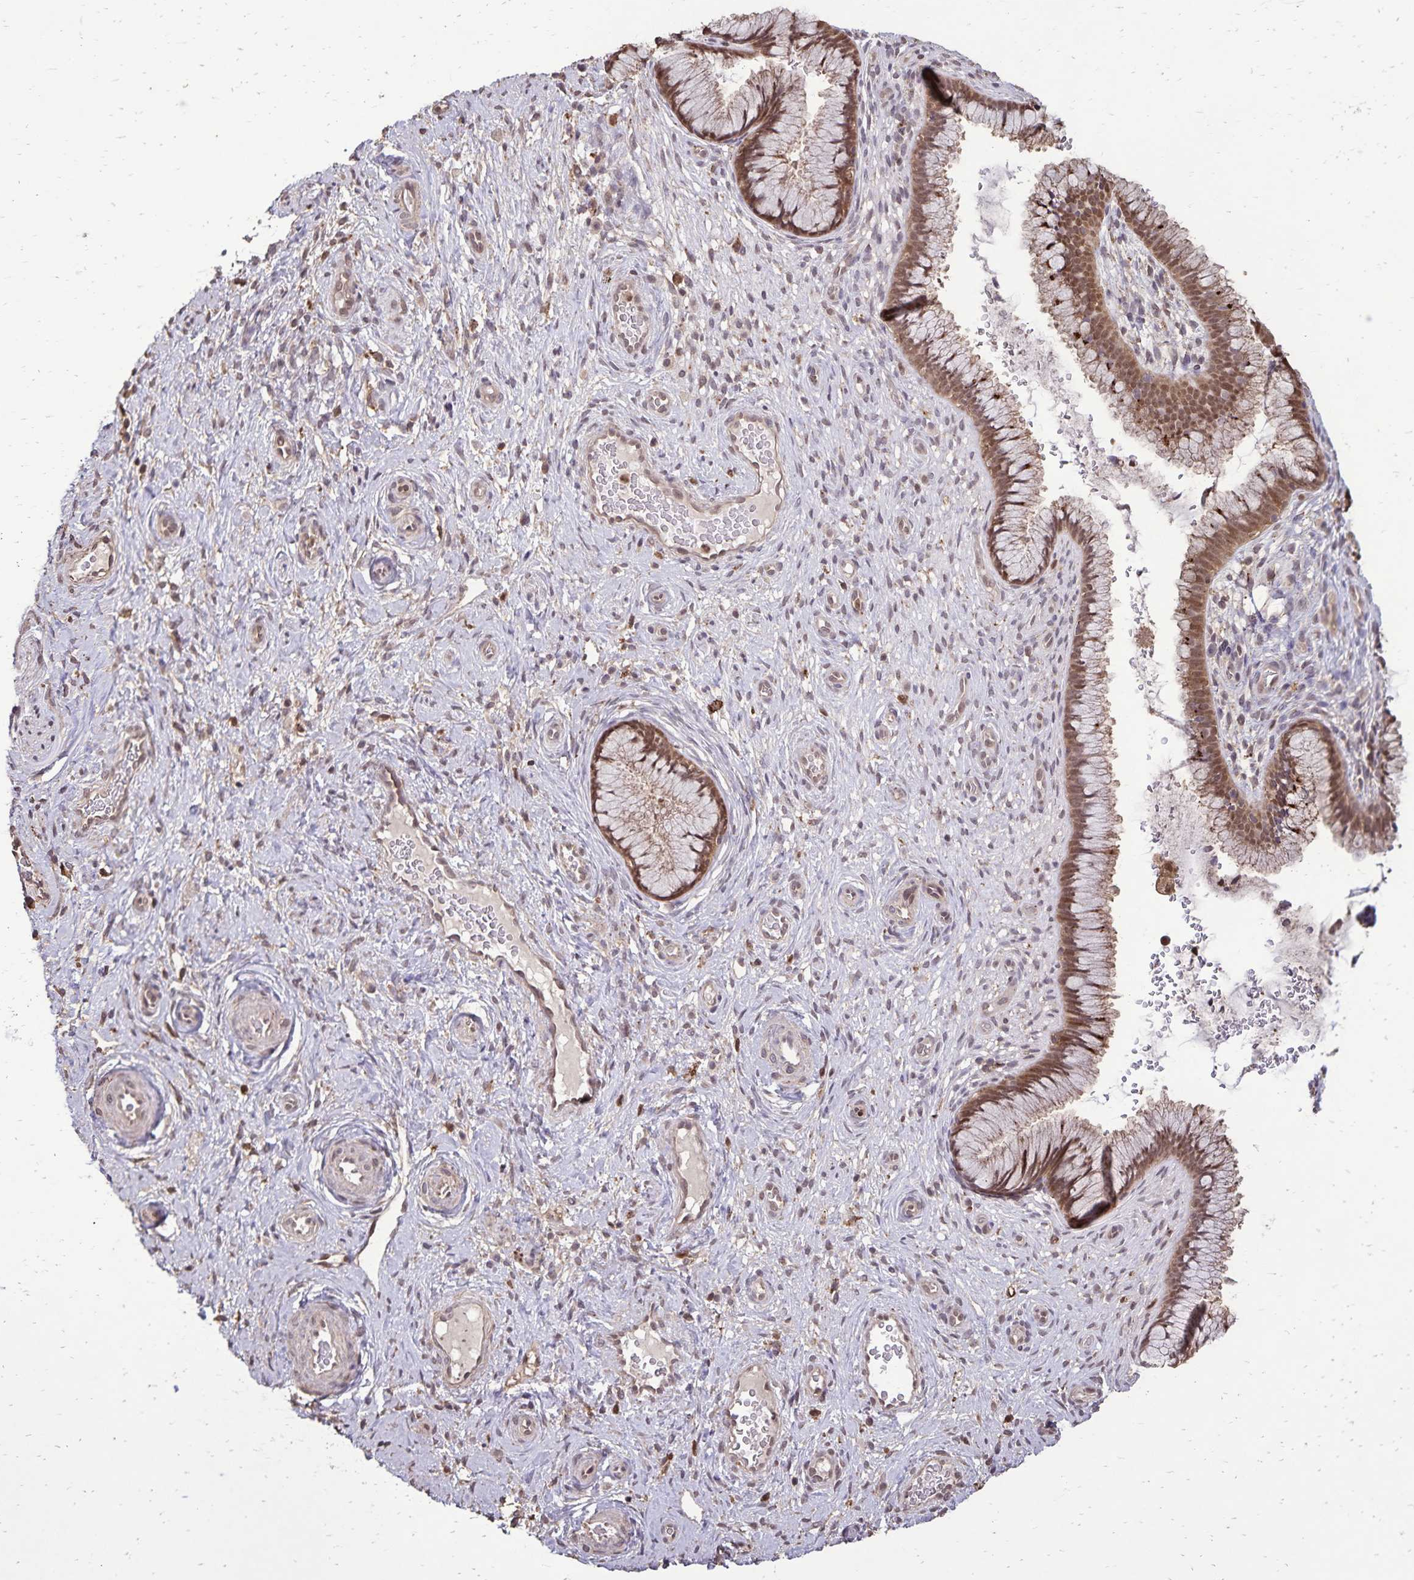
{"staining": {"intensity": "moderate", "quantity": ">75%", "location": "cytoplasmic/membranous"}, "tissue": "cervix", "cell_type": "Glandular cells", "image_type": "normal", "snomed": [{"axis": "morphology", "description": "Normal tissue, NOS"}, {"axis": "topography", "description": "Cervix"}], "caption": "Cervix stained with DAB immunohistochemistry (IHC) reveals medium levels of moderate cytoplasmic/membranous expression in approximately >75% of glandular cells. The protein of interest is shown in brown color, while the nuclei are stained blue.", "gene": "CHMP1B", "patient": {"sex": "female", "age": 34}}